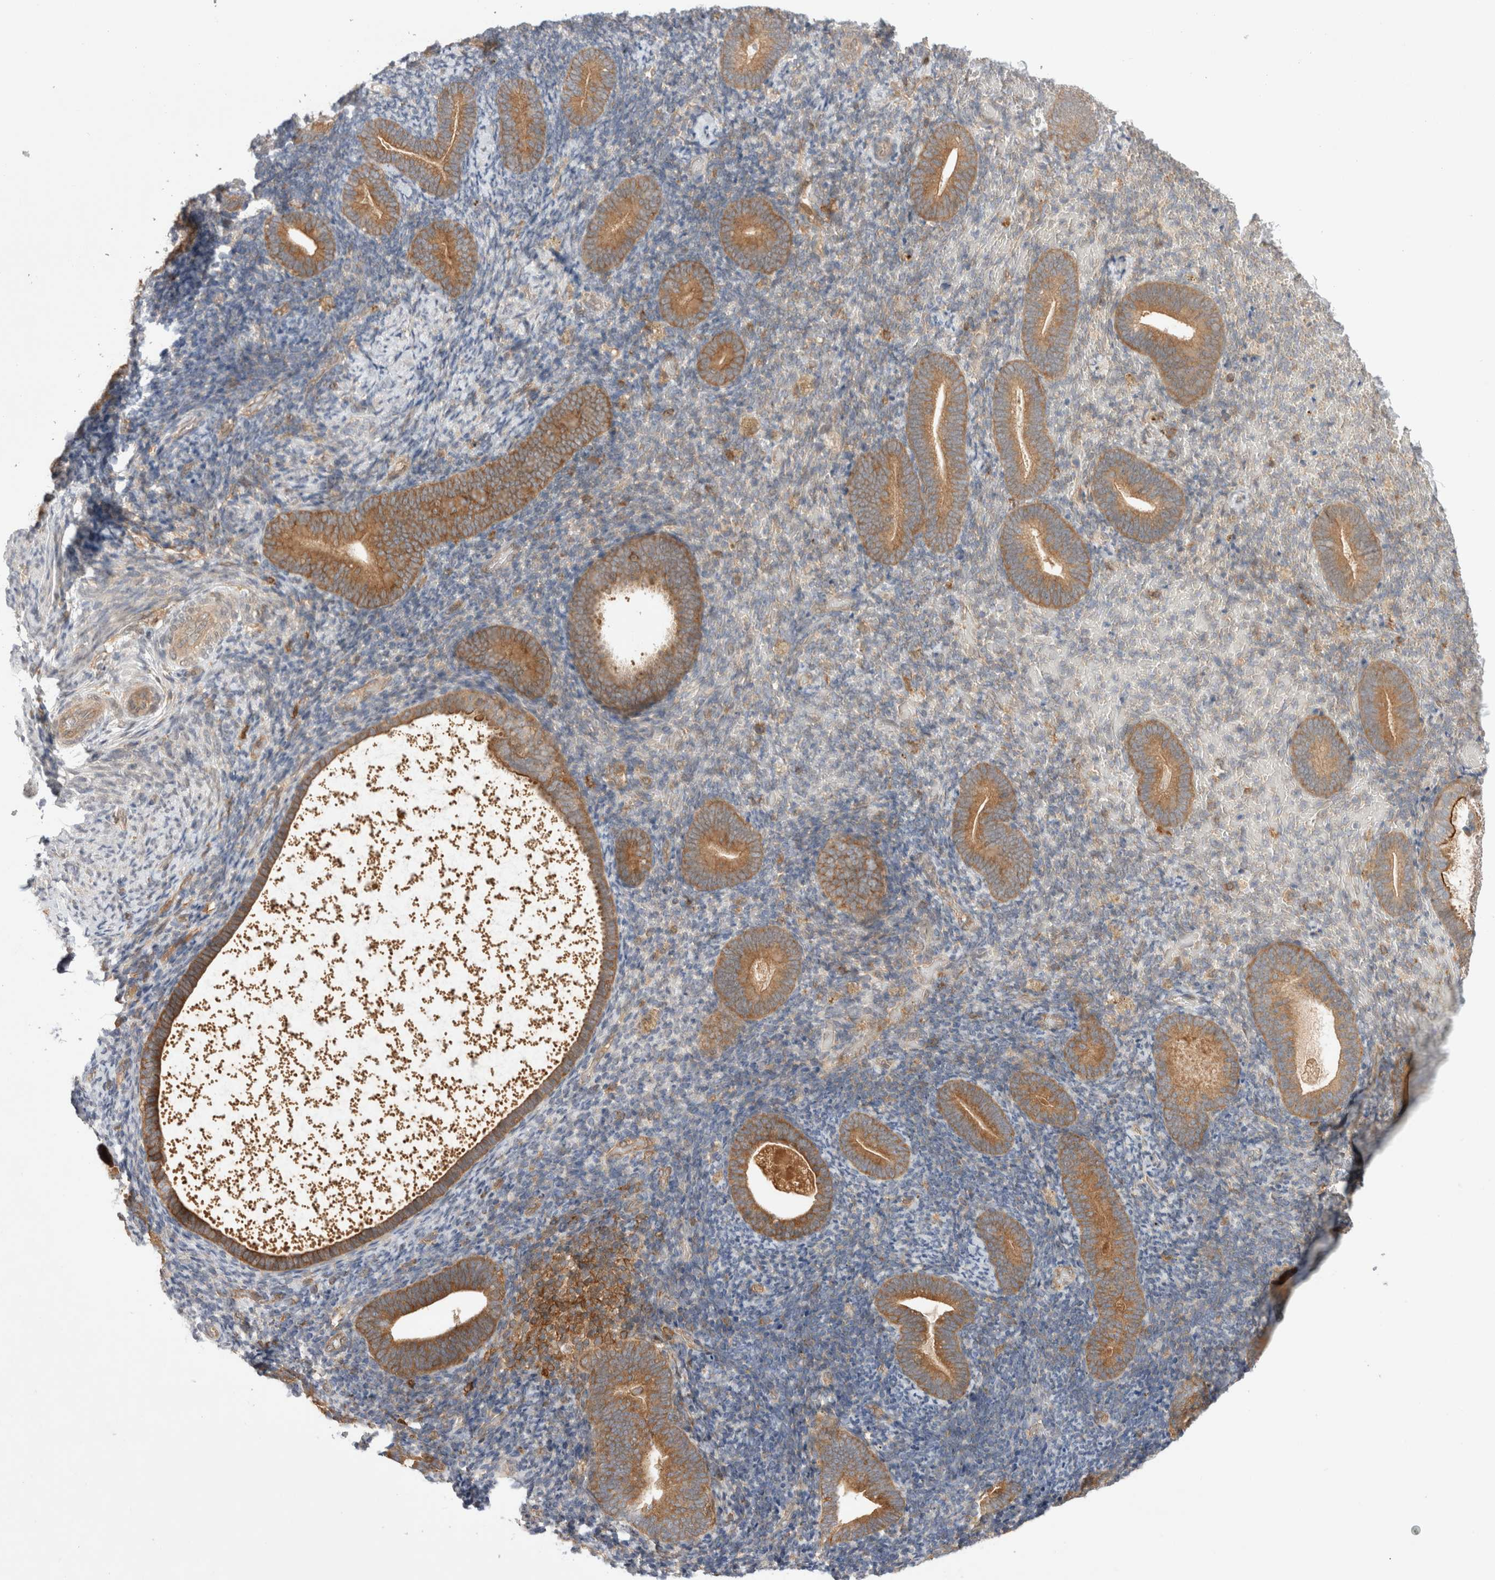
{"staining": {"intensity": "negative", "quantity": "none", "location": "none"}, "tissue": "endometrium", "cell_type": "Cells in endometrial stroma", "image_type": "normal", "snomed": [{"axis": "morphology", "description": "Normal tissue, NOS"}, {"axis": "topography", "description": "Endometrium"}], "caption": "DAB immunohistochemical staining of benign human endometrium reveals no significant positivity in cells in endometrial stroma.", "gene": "NFKB1", "patient": {"sex": "female", "age": 51}}